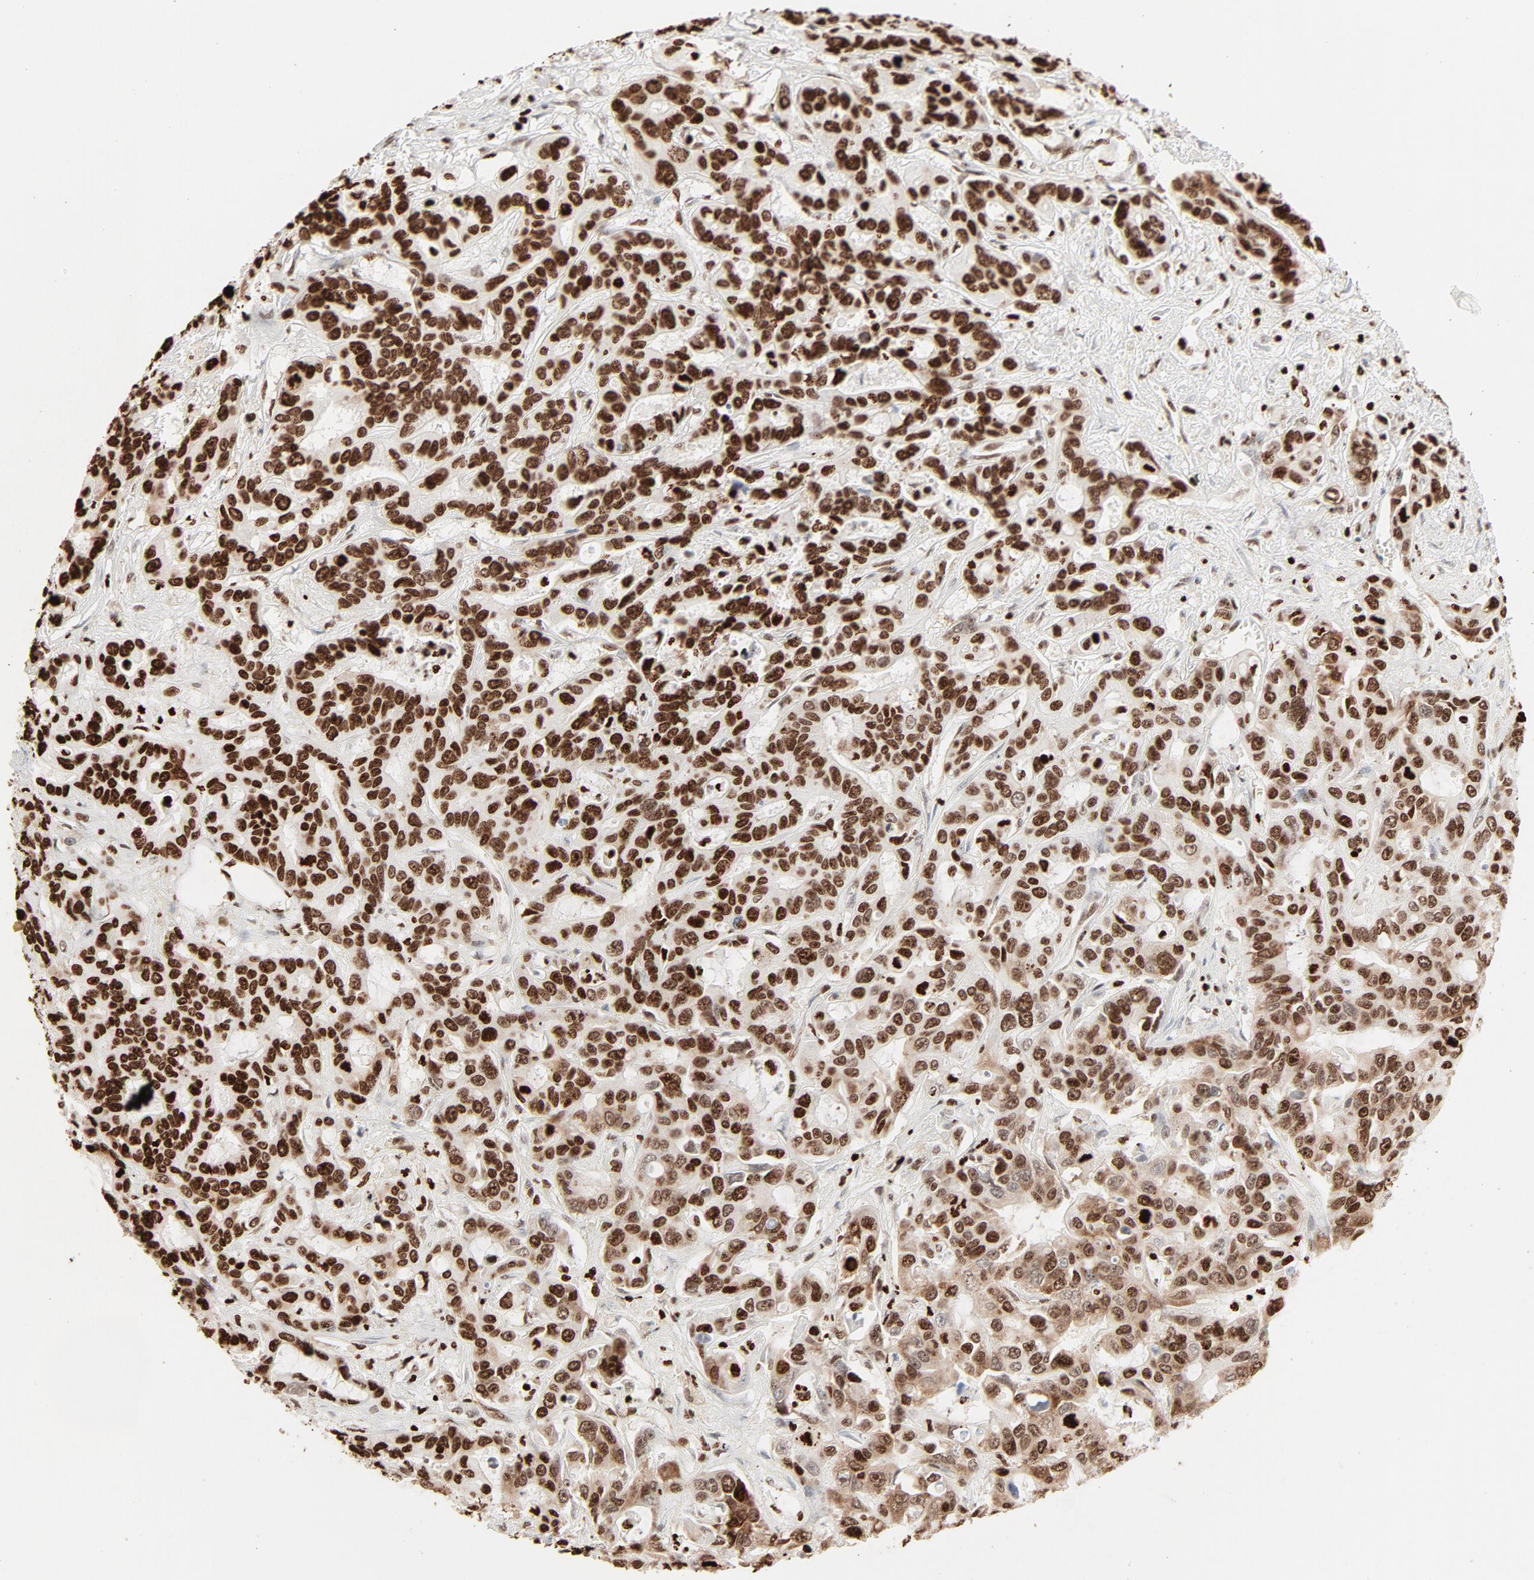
{"staining": {"intensity": "strong", "quantity": ">75%", "location": "nuclear"}, "tissue": "liver cancer", "cell_type": "Tumor cells", "image_type": "cancer", "snomed": [{"axis": "morphology", "description": "Cholangiocarcinoma"}, {"axis": "topography", "description": "Liver"}], "caption": "Immunohistochemistry (IHC) image of neoplastic tissue: cholangiocarcinoma (liver) stained using IHC displays high levels of strong protein expression localized specifically in the nuclear of tumor cells, appearing as a nuclear brown color.", "gene": "HMGB2", "patient": {"sex": "female", "age": 65}}